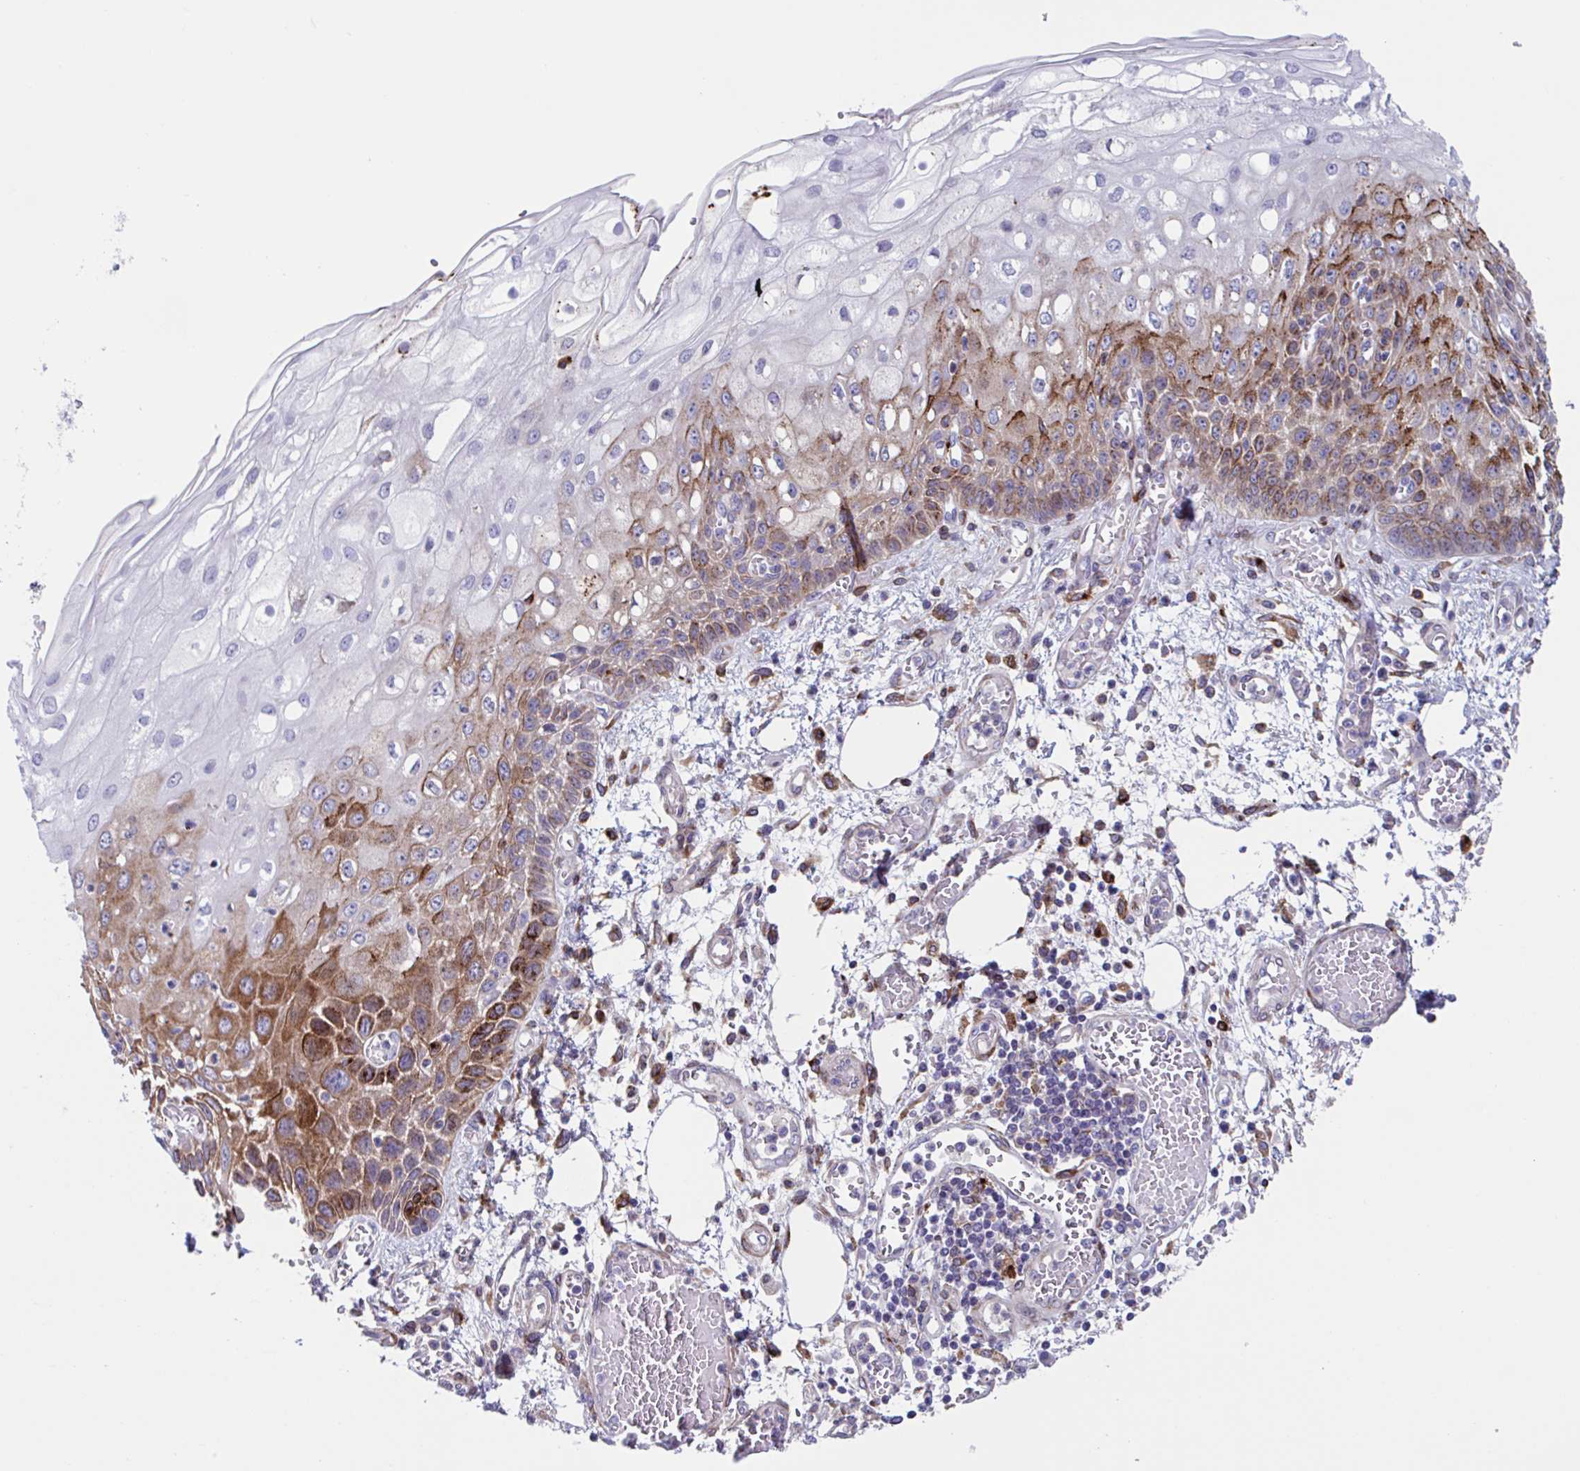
{"staining": {"intensity": "strong", "quantity": "25%-75%", "location": "cytoplasmic/membranous"}, "tissue": "esophagus", "cell_type": "Squamous epithelial cells", "image_type": "normal", "snomed": [{"axis": "morphology", "description": "Normal tissue, NOS"}, {"axis": "morphology", "description": "Adenocarcinoma, NOS"}, {"axis": "topography", "description": "Esophagus"}], "caption": "Protein expression analysis of unremarkable human esophagus reveals strong cytoplasmic/membranous positivity in about 25%-75% of squamous epithelial cells. The protein is shown in brown color, while the nuclei are stained blue.", "gene": "RFK", "patient": {"sex": "male", "age": 81}}